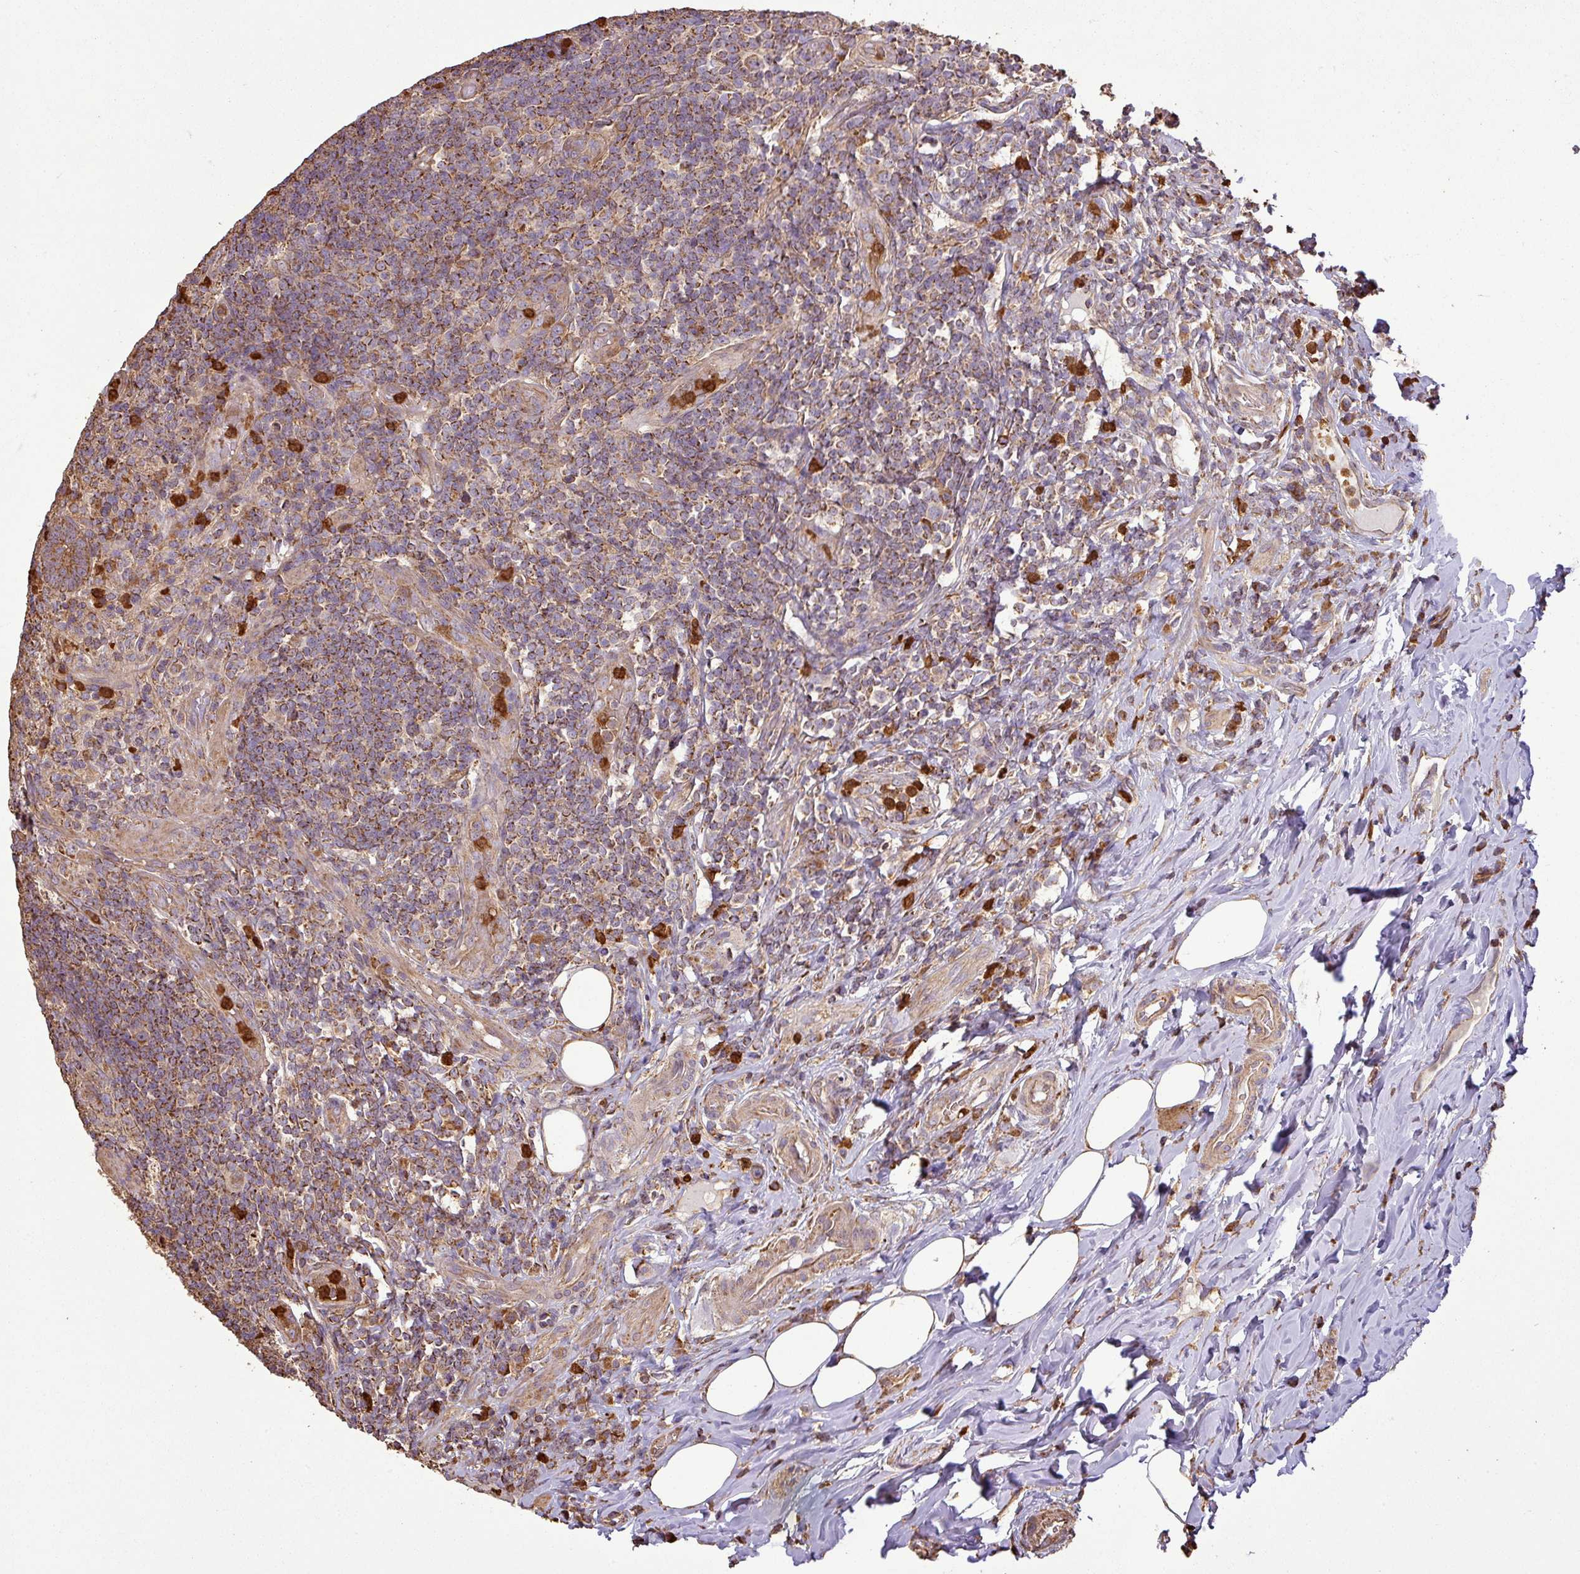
{"staining": {"intensity": "moderate", "quantity": ">75%", "location": "cytoplasmic/membranous"}, "tissue": "appendix", "cell_type": "Glandular cells", "image_type": "normal", "snomed": [{"axis": "morphology", "description": "Normal tissue, NOS"}, {"axis": "topography", "description": "Appendix"}], "caption": "An image of appendix stained for a protein demonstrates moderate cytoplasmic/membranous brown staining in glandular cells. (DAB IHC with brightfield microscopy, high magnification).", "gene": "PLEKHM1", "patient": {"sex": "female", "age": 43}}